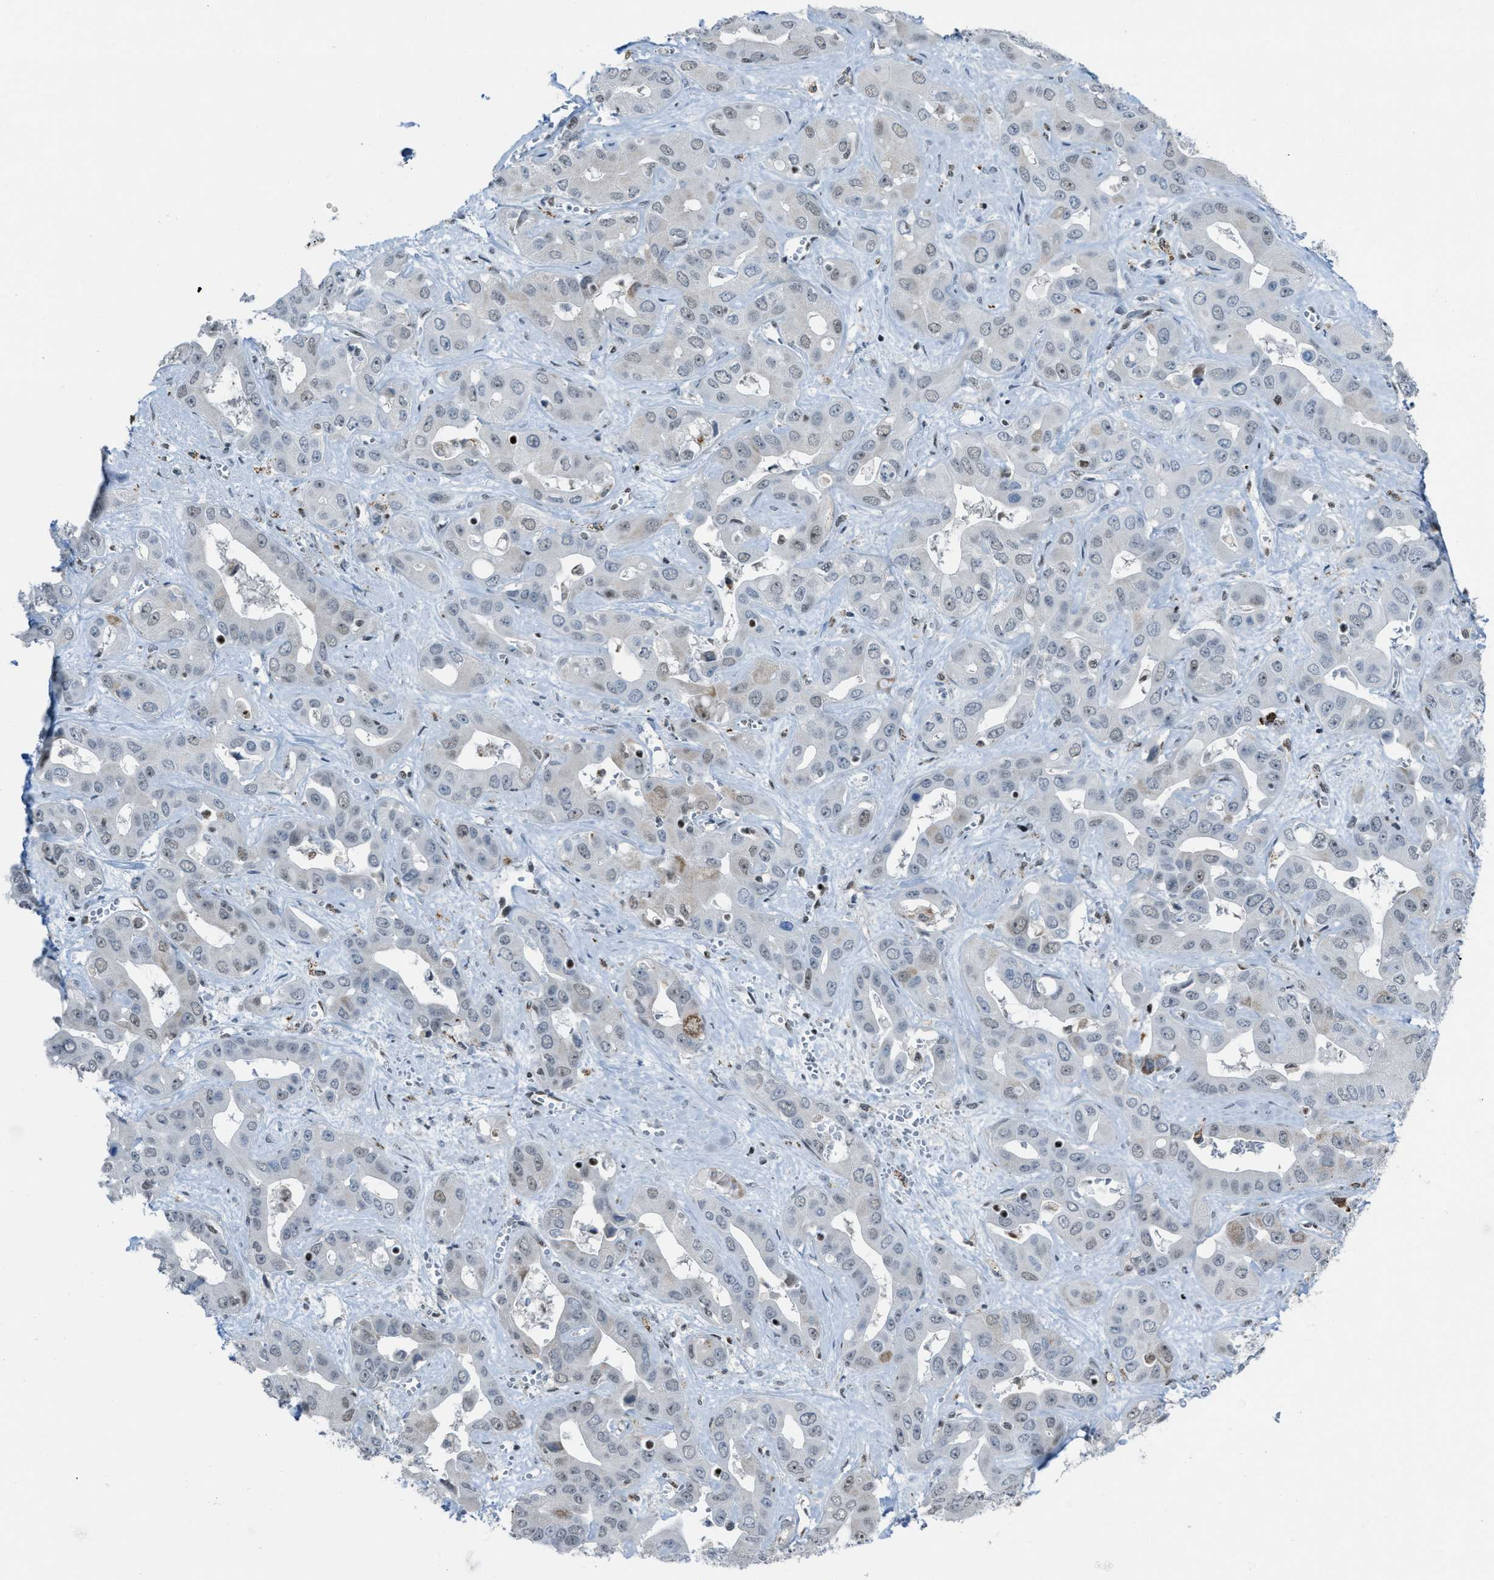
{"staining": {"intensity": "moderate", "quantity": "<25%", "location": "nuclear"}, "tissue": "liver cancer", "cell_type": "Tumor cells", "image_type": "cancer", "snomed": [{"axis": "morphology", "description": "Cholangiocarcinoma"}, {"axis": "topography", "description": "Liver"}], "caption": "Approximately <25% of tumor cells in liver cancer show moderate nuclear protein expression as visualized by brown immunohistochemical staining.", "gene": "SLFN5", "patient": {"sex": "female", "age": 52}}